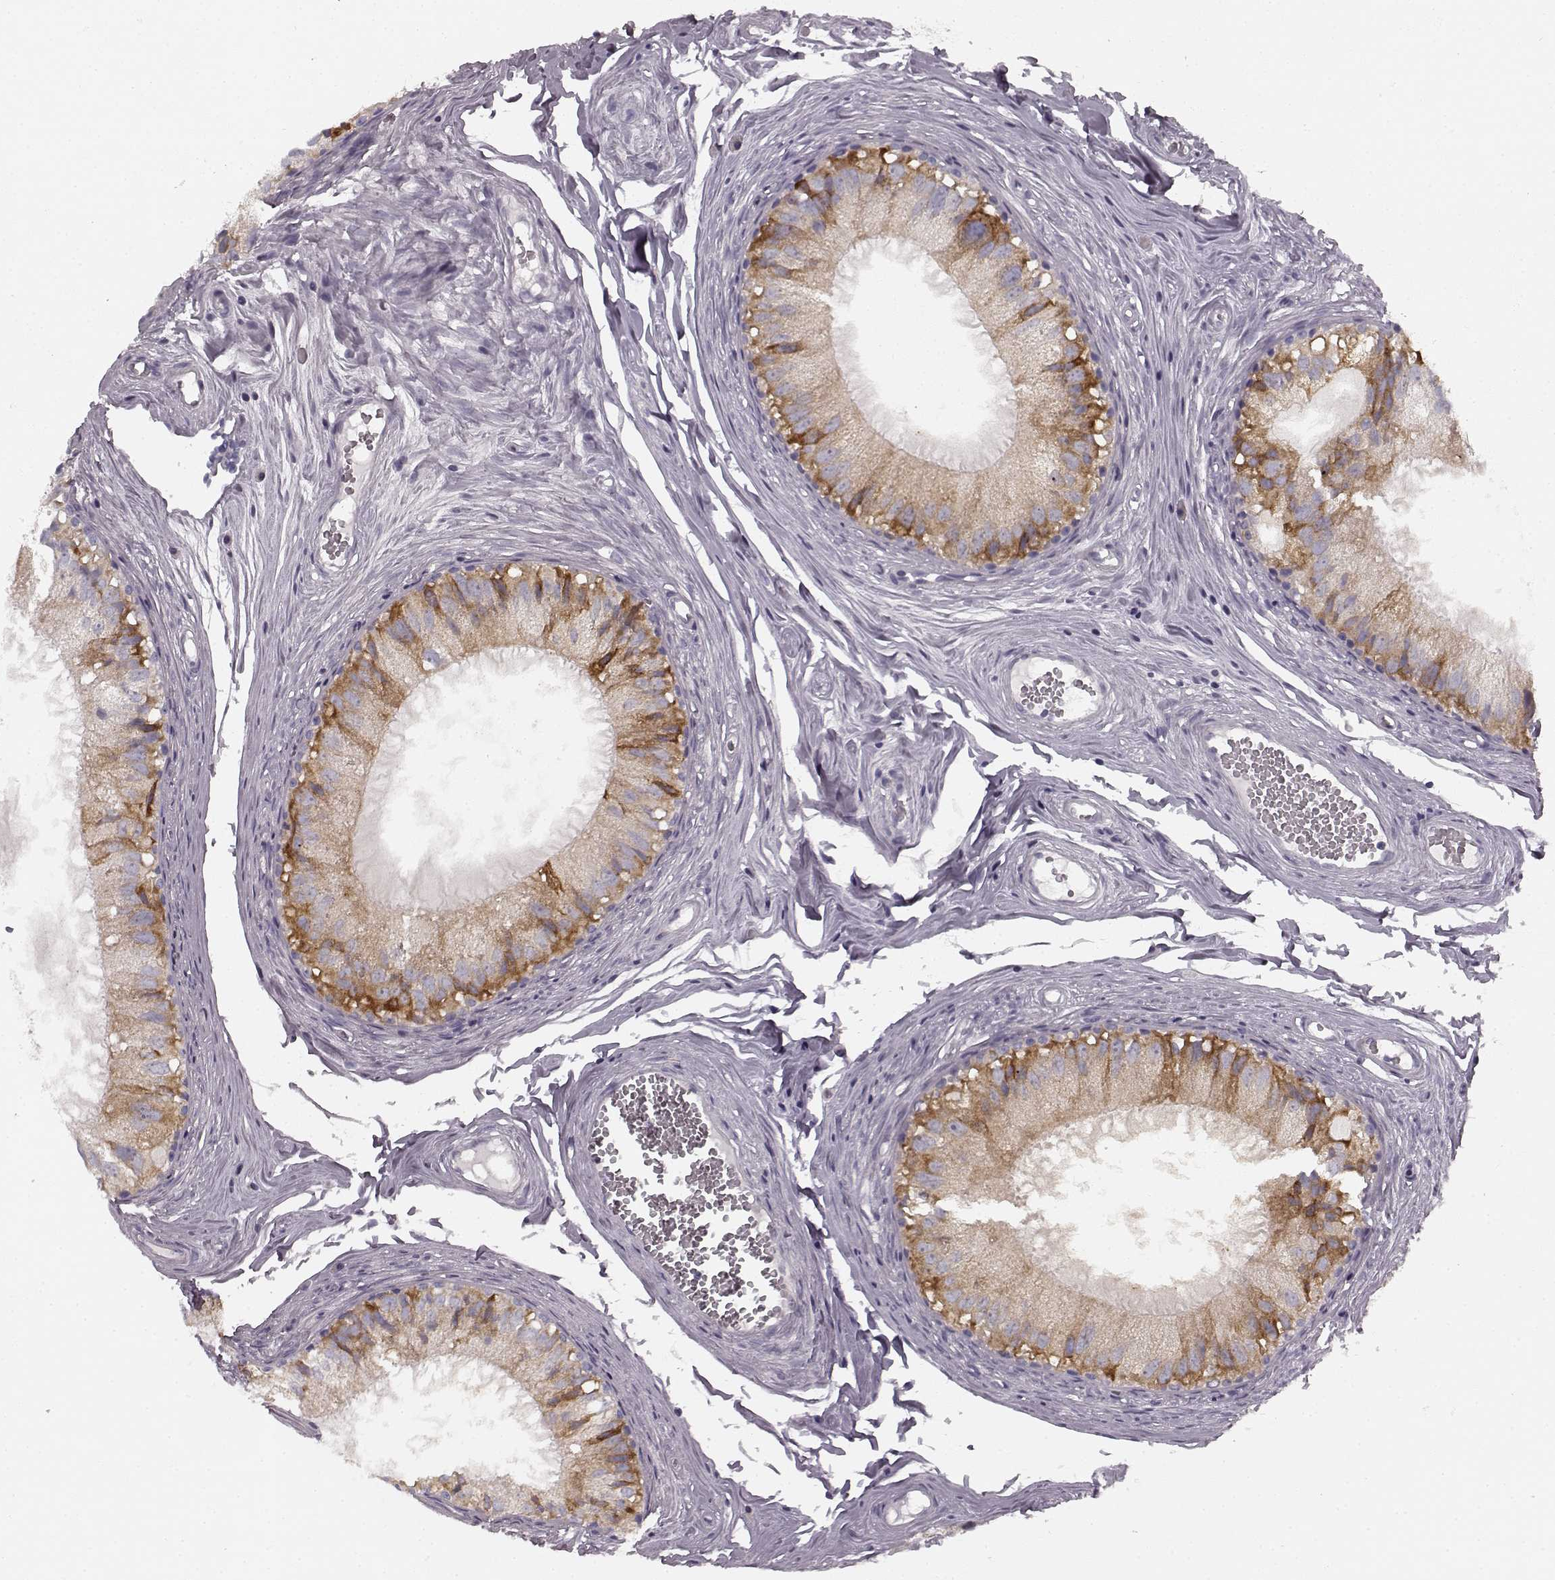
{"staining": {"intensity": "moderate", "quantity": "25%-75%", "location": "cytoplasmic/membranous"}, "tissue": "epididymis", "cell_type": "Glandular cells", "image_type": "normal", "snomed": [{"axis": "morphology", "description": "Normal tissue, NOS"}, {"axis": "topography", "description": "Epididymis"}], "caption": "IHC of benign human epididymis demonstrates medium levels of moderate cytoplasmic/membranous expression in approximately 25%-75% of glandular cells.", "gene": "FAM234B", "patient": {"sex": "male", "age": 45}}